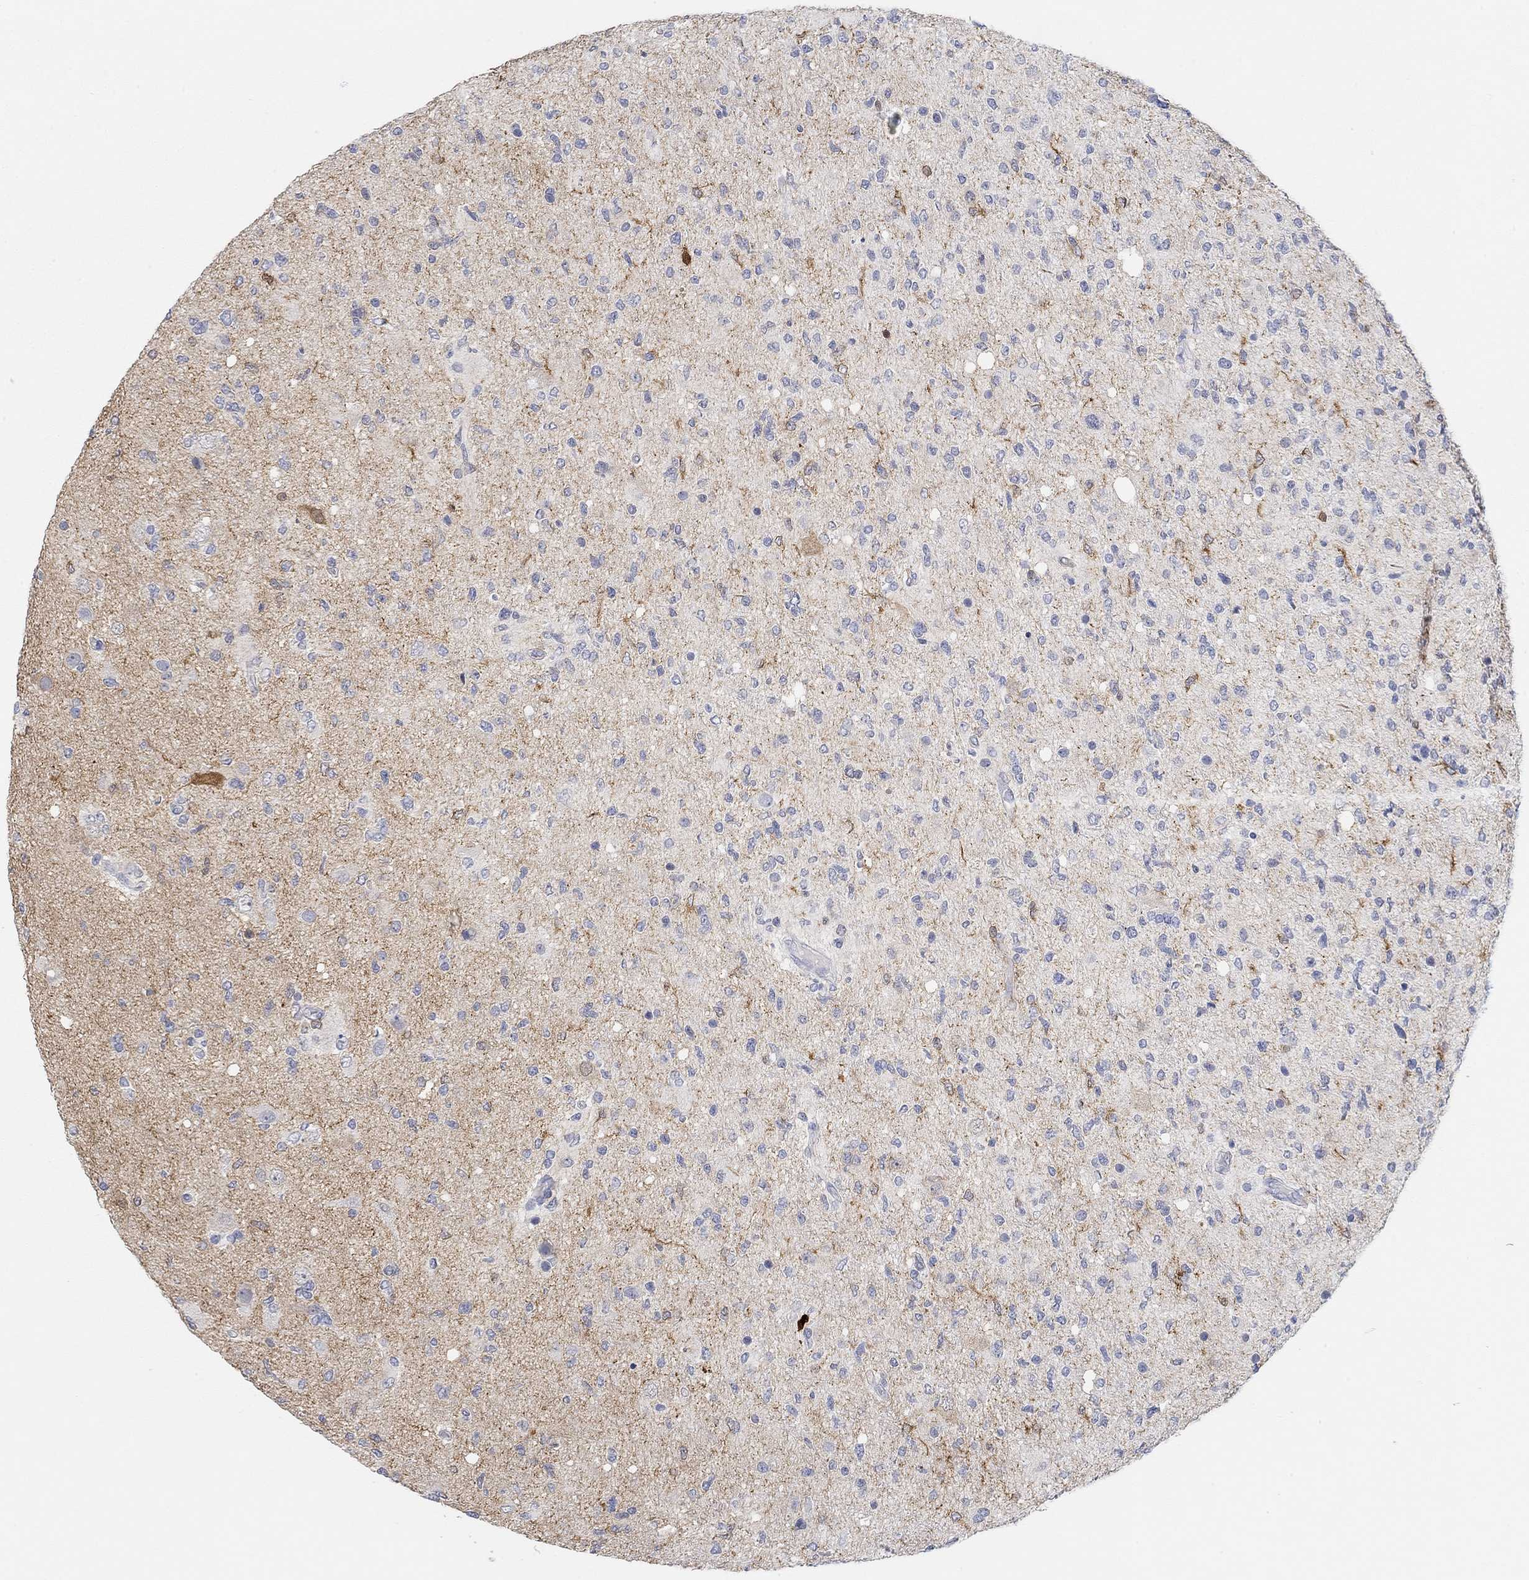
{"staining": {"intensity": "negative", "quantity": "none", "location": "none"}, "tissue": "glioma", "cell_type": "Tumor cells", "image_type": "cancer", "snomed": [{"axis": "morphology", "description": "Glioma, malignant, High grade"}, {"axis": "topography", "description": "Cerebral cortex"}], "caption": "DAB immunohistochemical staining of human malignant high-grade glioma demonstrates no significant expression in tumor cells.", "gene": "VAT1L", "patient": {"sex": "male", "age": 70}}